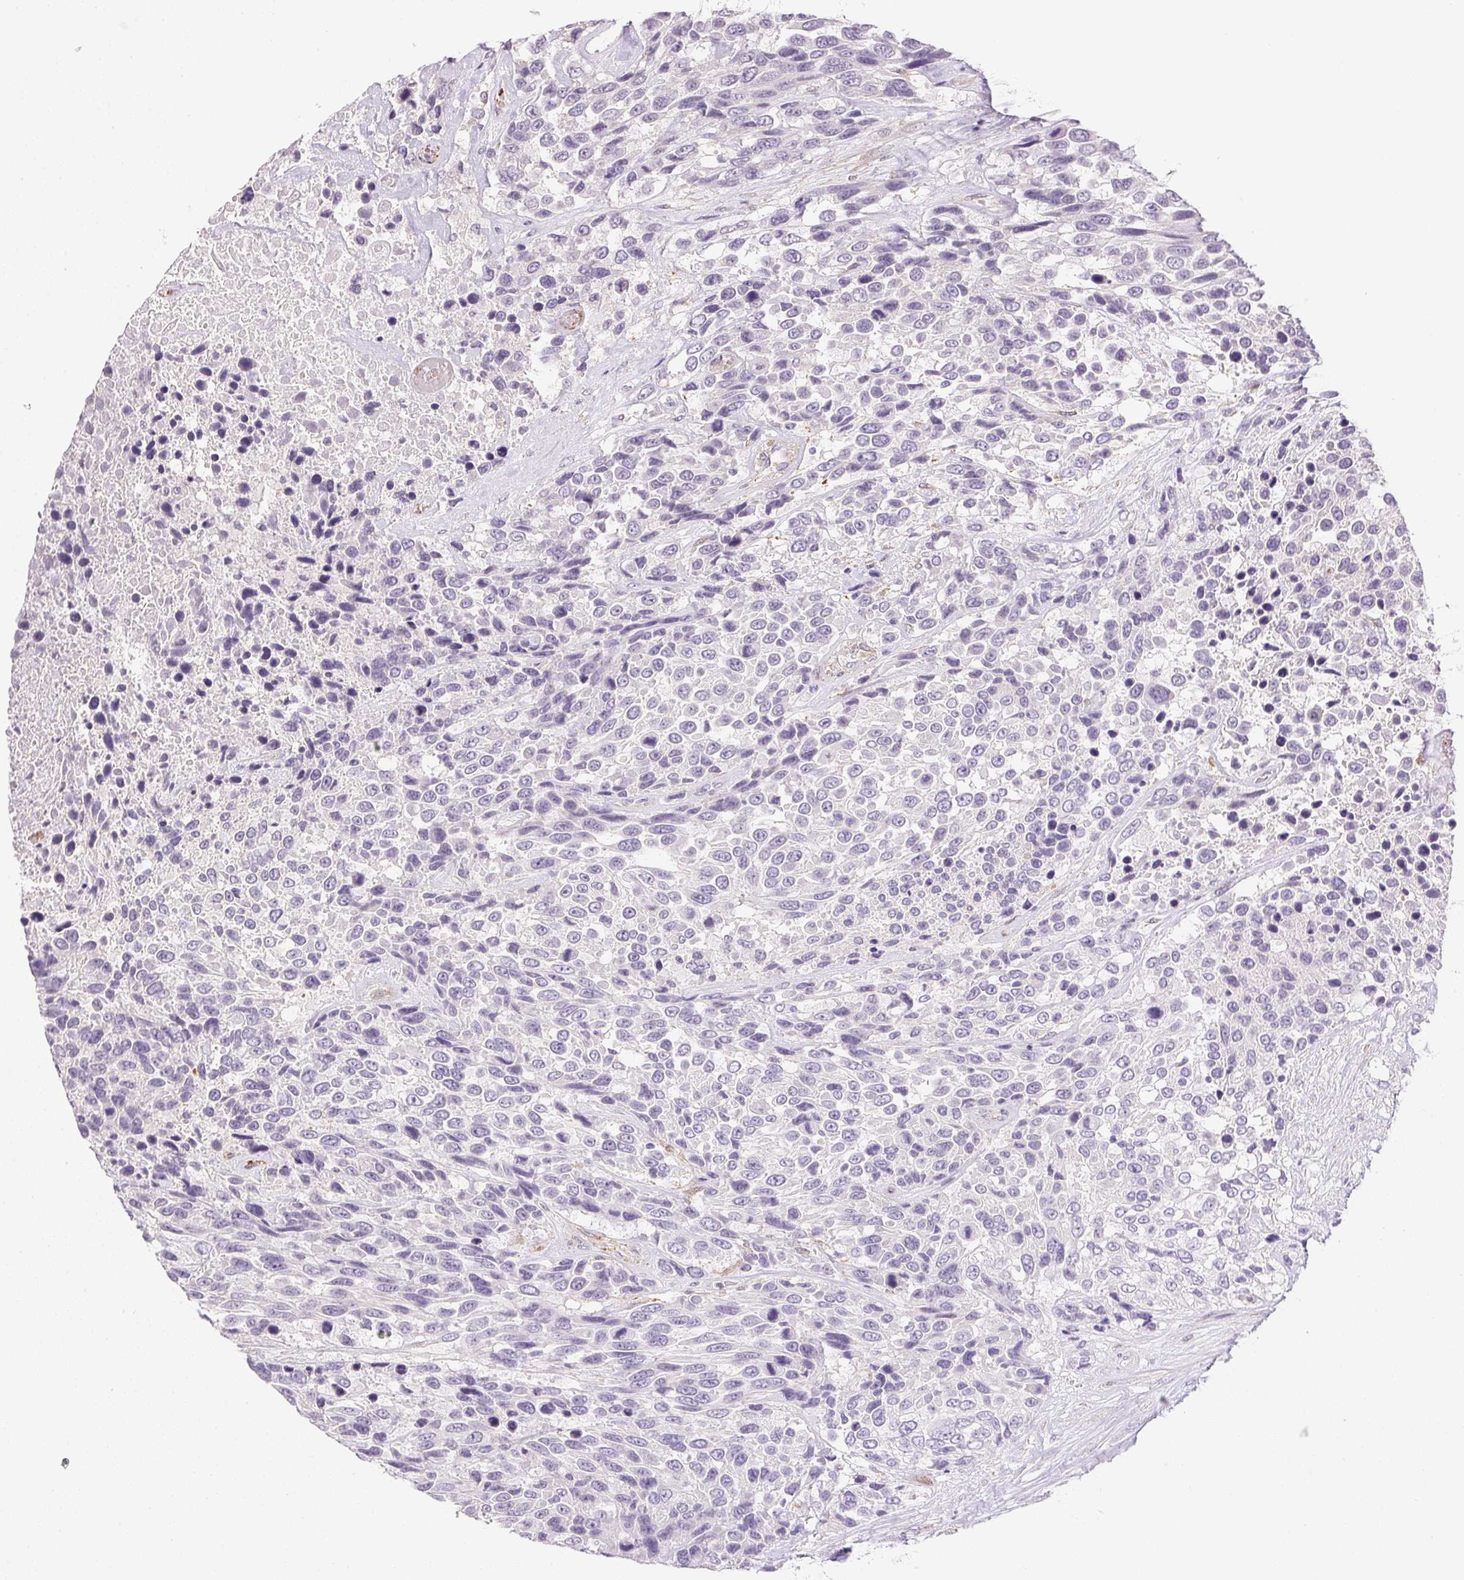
{"staining": {"intensity": "negative", "quantity": "none", "location": "none"}, "tissue": "urothelial cancer", "cell_type": "Tumor cells", "image_type": "cancer", "snomed": [{"axis": "morphology", "description": "Urothelial carcinoma, High grade"}, {"axis": "topography", "description": "Urinary bladder"}], "caption": "Tumor cells show no significant protein positivity in urothelial cancer.", "gene": "PRL", "patient": {"sex": "female", "age": 70}}